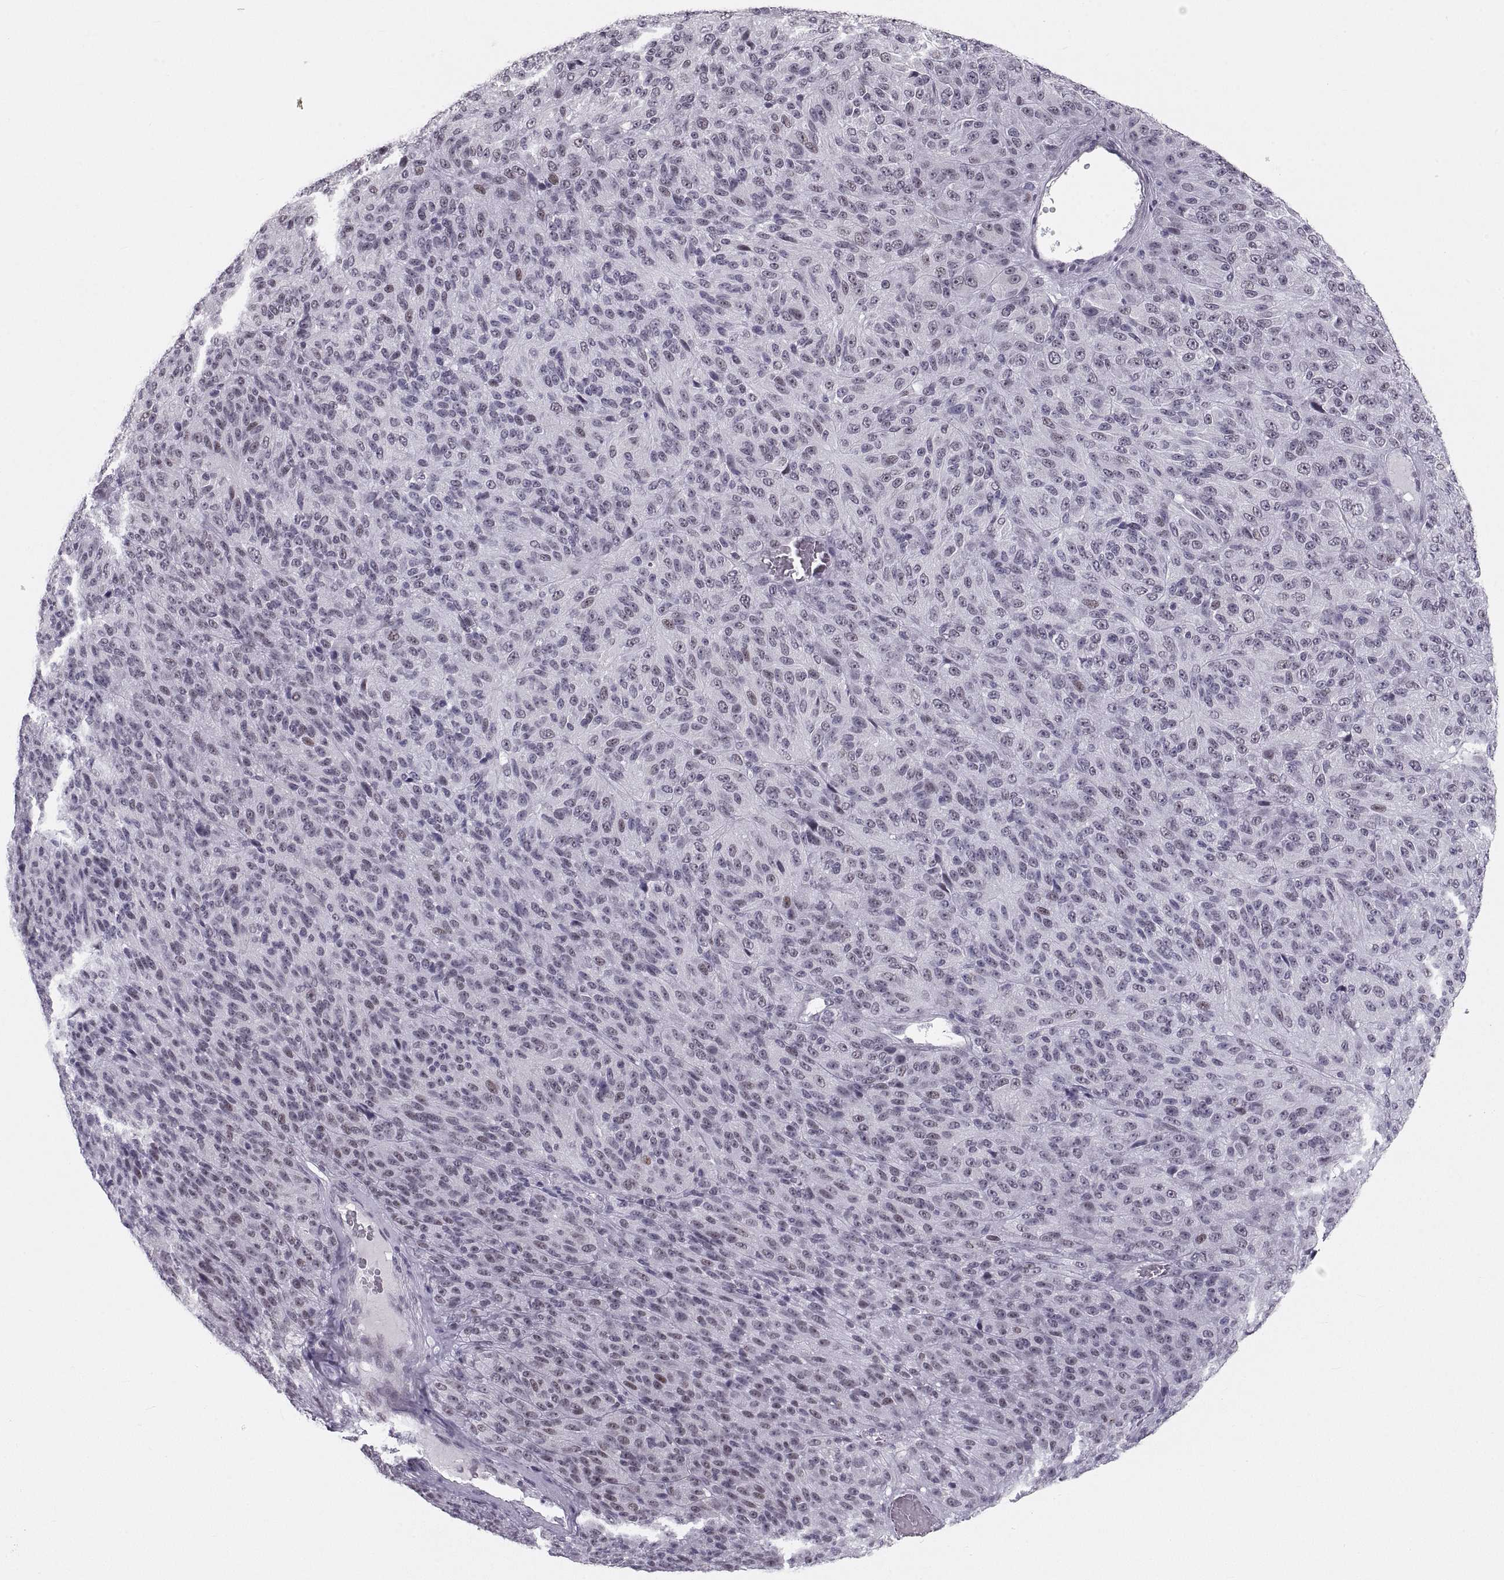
{"staining": {"intensity": "negative", "quantity": "none", "location": "none"}, "tissue": "melanoma", "cell_type": "Tumor cells", "image_type": "cancer", "snomed": [{"axis": "morphology", "description": "Malignant melanoma, Metastatic site"}, {"axis": "topography", "description": "Brain"}], "caption": "Histopathology image shows no significant protein positivity in tumor cells of melanoma.", "gene": "NANOS3", "patient": {"sex": "female", "age": 56}}